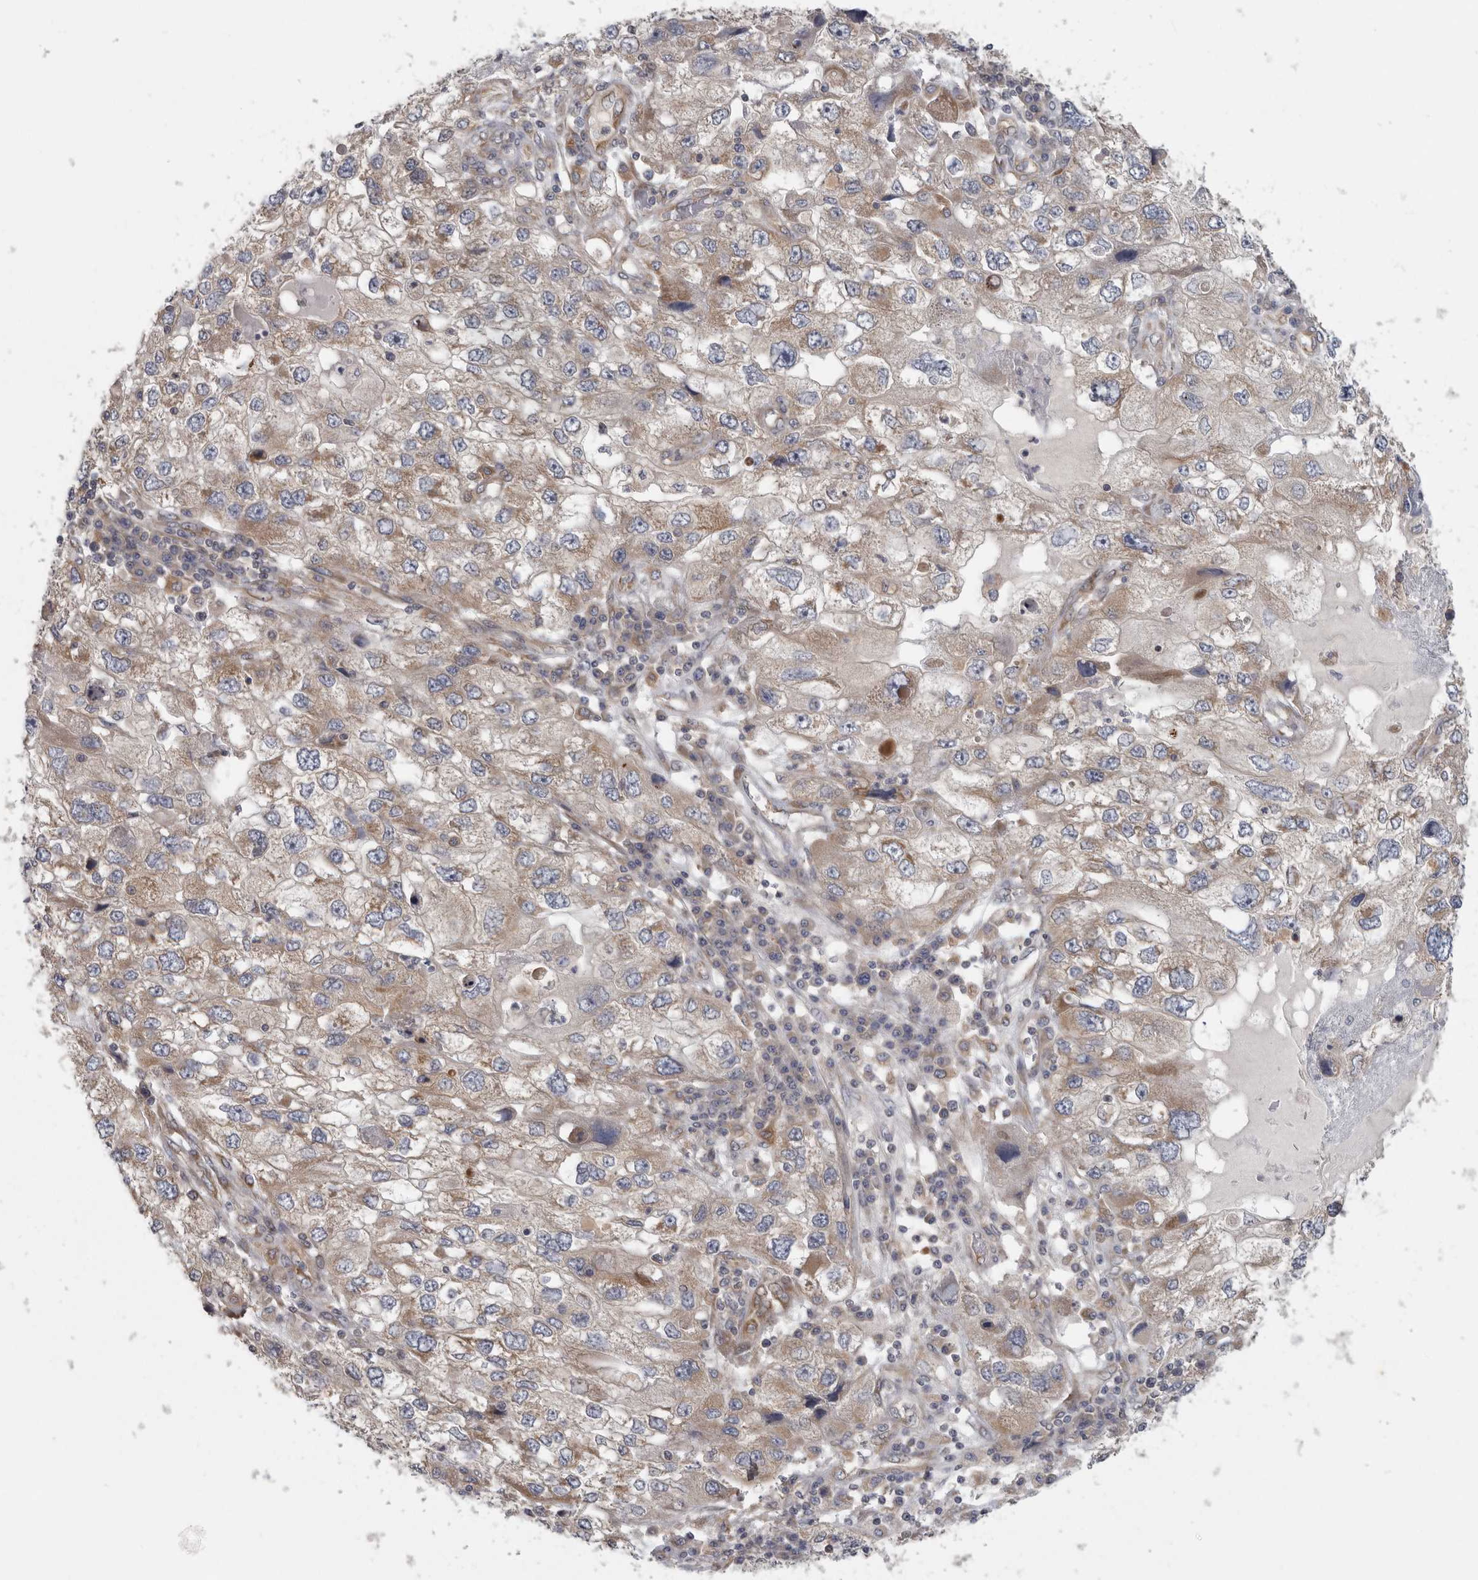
{"staining": {"intensity": "weak", "quantity": "25%-75%", "location": "cytoplasmic/membranous"}, "tissue": "endometrial cancer", "cell_type": "Tumor cells", "image_type": "cancer", "snomed": [{"axis": "morphology", "description": "Adenocarcinoma, NOS"}, {"axis": "topography", "description": "Endometrium"}], "caption": "Protein expression analysis of endometrial adenocarcinoma displays weak cytoplasmic/membranous staining in about 25%-75% of tumor cells. The staining is performed using DAB brown chromogen to label protein expression. The nuclei are counter-stained blue using hematoxylin.", "gene": "BCAP29", "patient": {"sex": "female", "age": 49}}